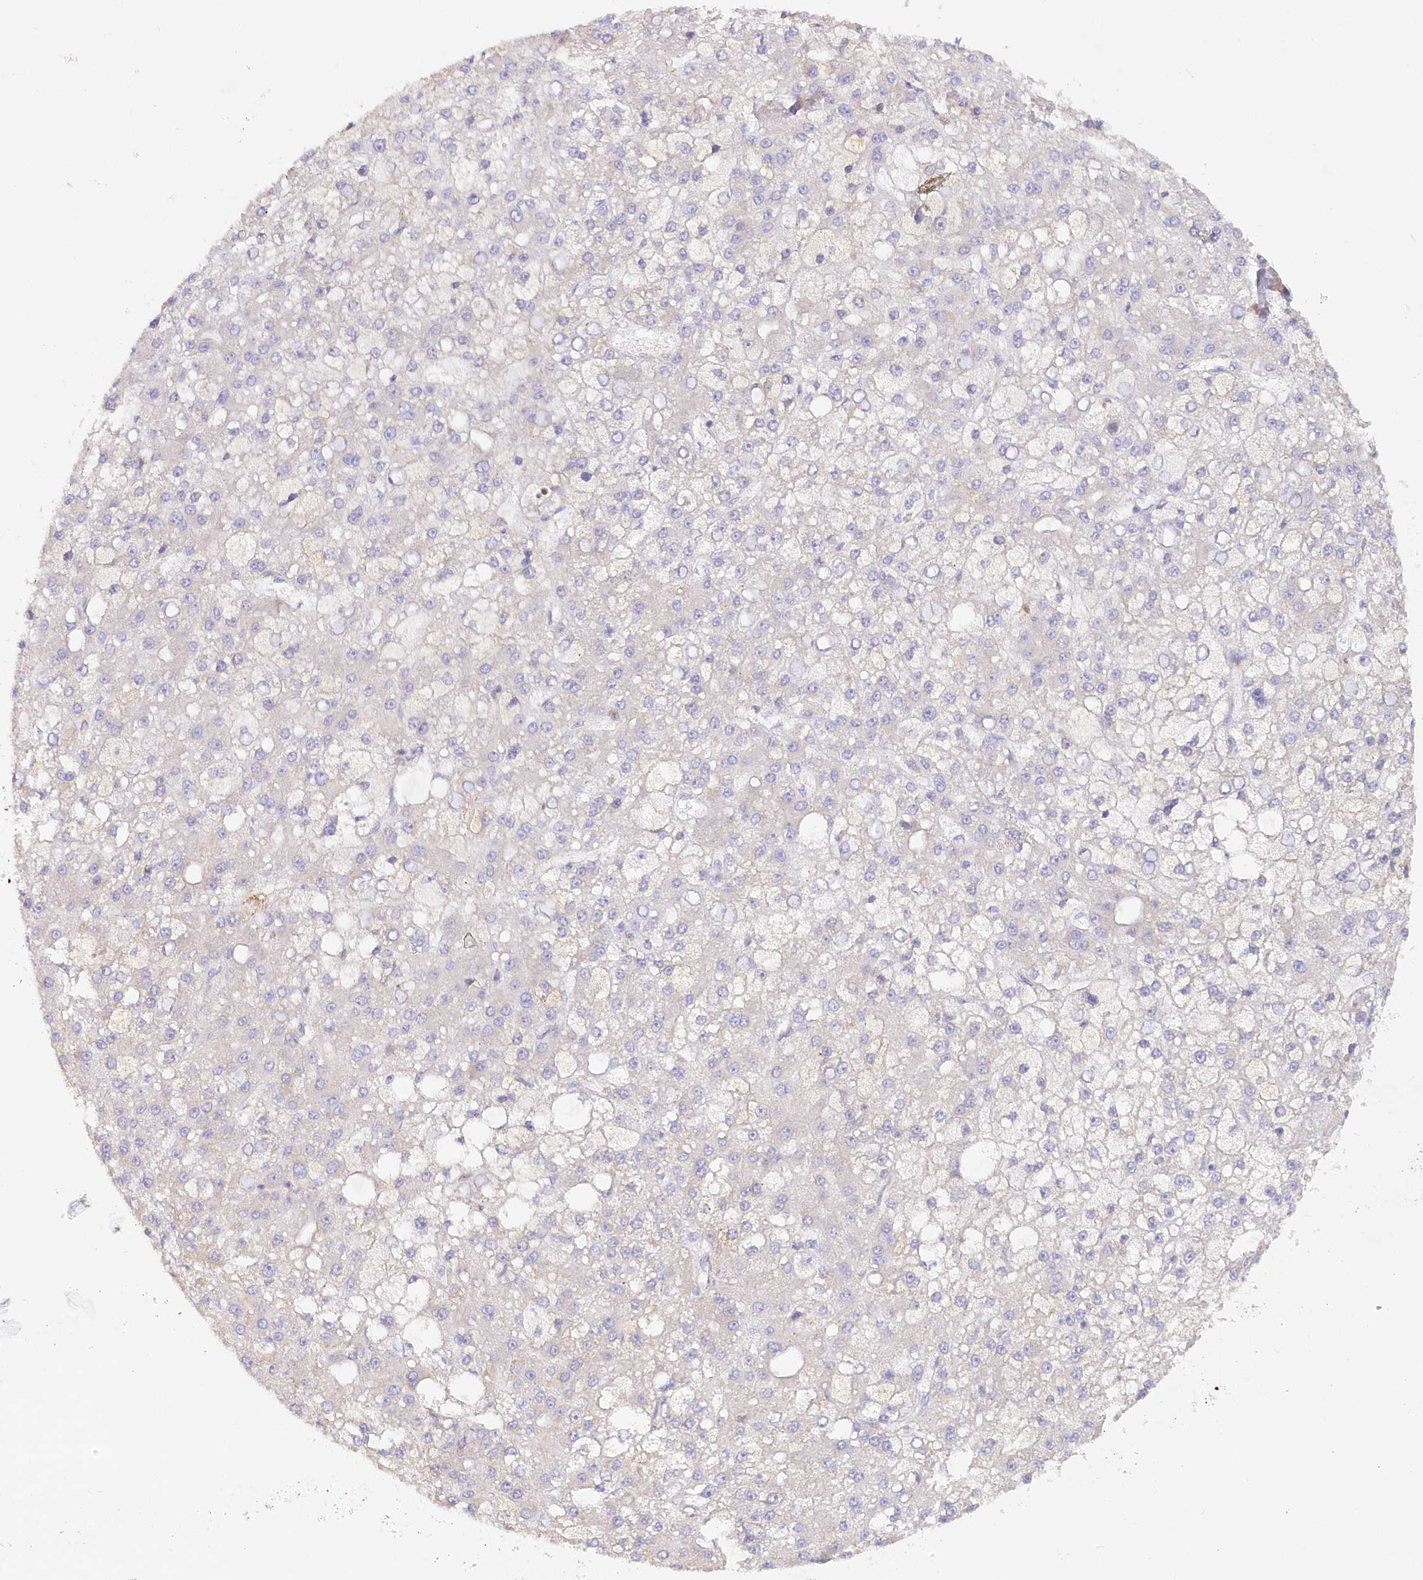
{"staining": {"intensity": "negative", "quantity": "none", "location": "none"}, "tissue": "liver cancer", "cell_type": "Tumor cells", "image_type": "cancer", "snomed": [{"axis": "morphology", "description": "Carcinoma, Hepatocellular, NOS"}, {"axis": "topography", "description": "Liver"}], "caption": "The photomicrograph displays no significant expression in tumor cells of liver hepatocellular carcinoma.", "gene": "PAIP2", "patient": {"sex": "male", "age": 67}}